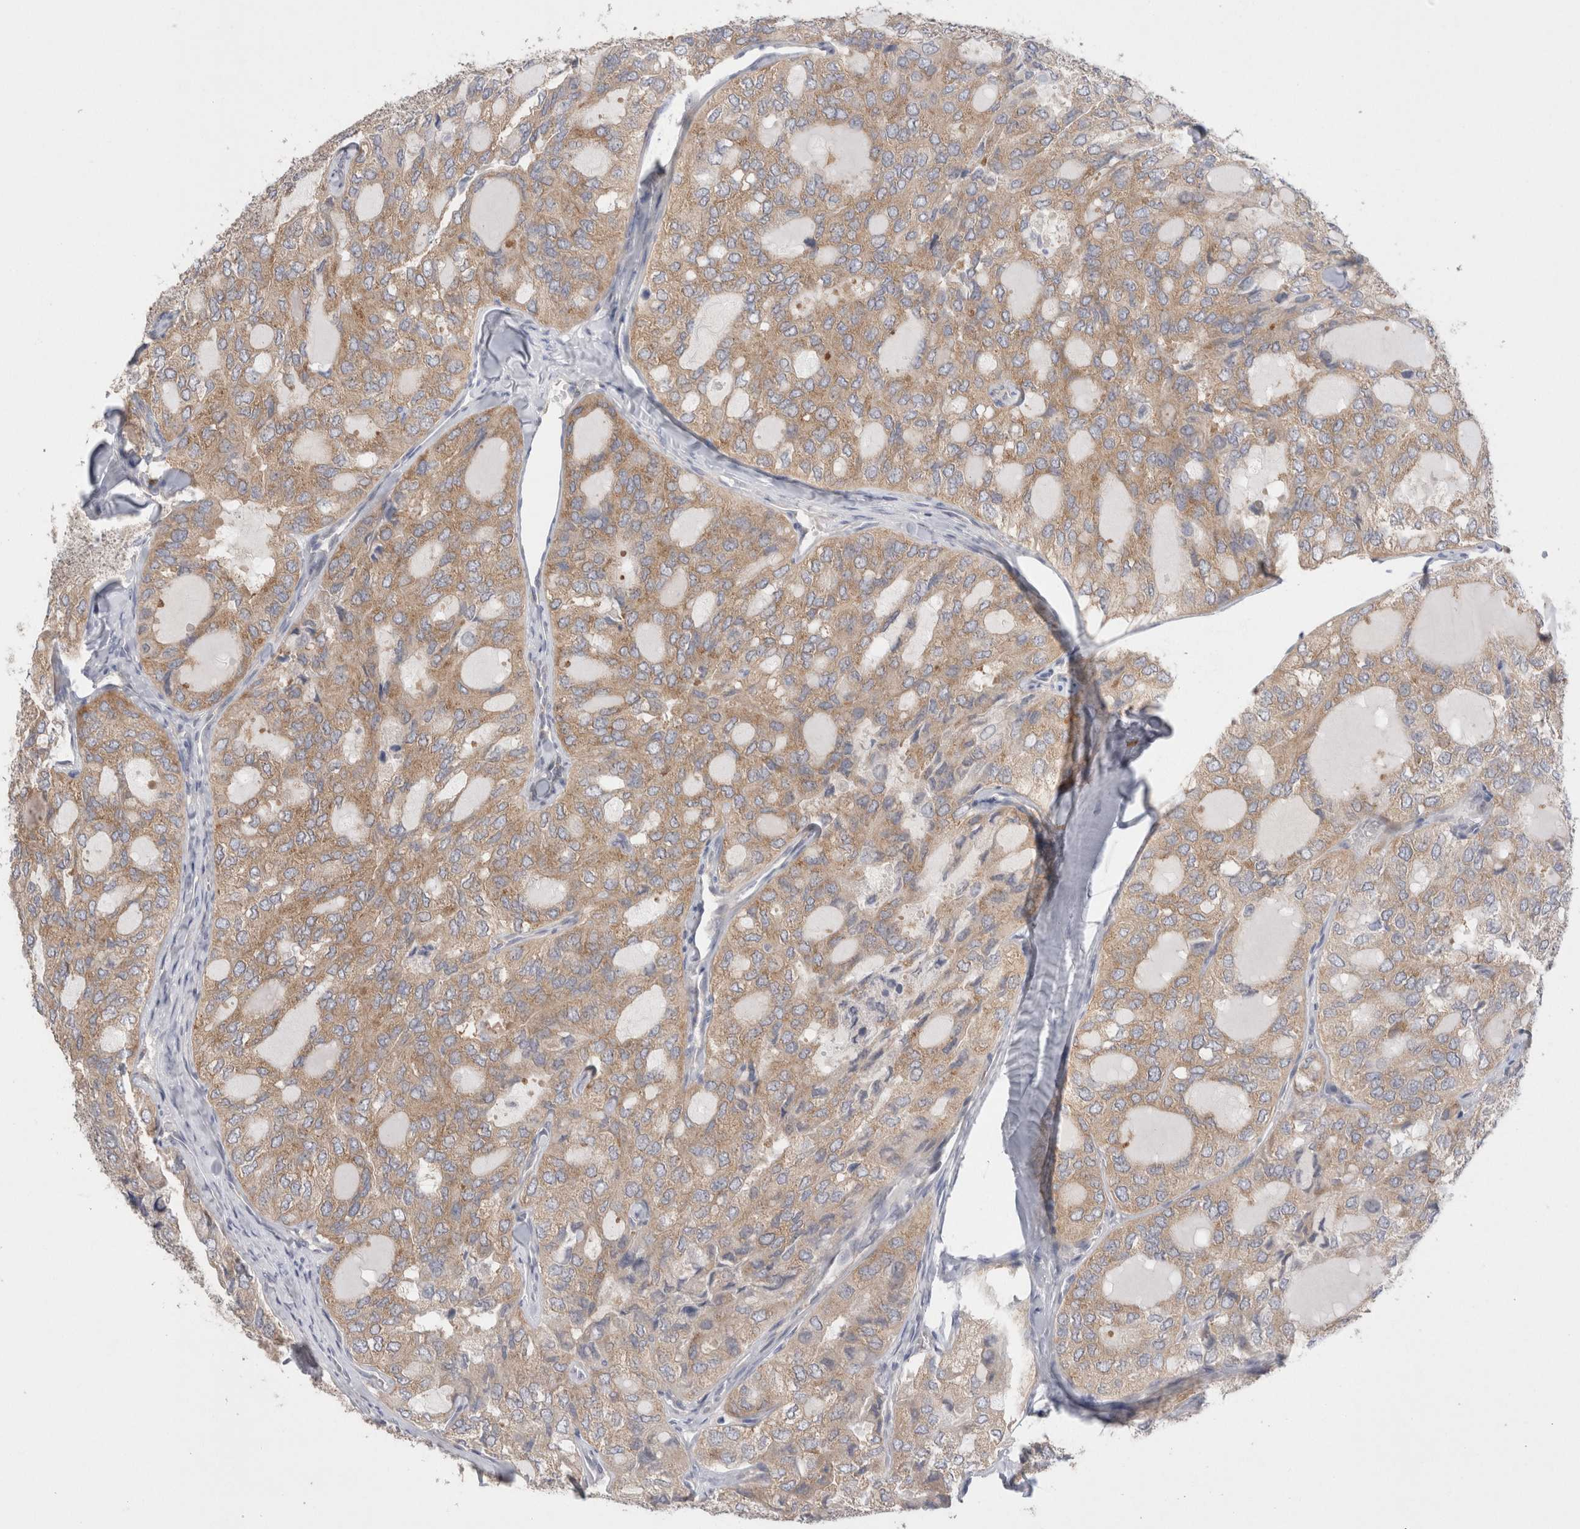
{"staining": {"intensity": "weak", "quantity": ">75%", "location": "cytoplasmic/membranous"}, "tissue": "thyroid cancer", "cell_type": "Tumor cells", "image_type": "cancer", "snomed": [{"axis": "morphology", "description": "Follicular adenoma carcinoma, NOS"}, {"axis": "topography", "description": "Thyroid gland"}], "caption": "The micrograph displays a brown stain indicating the presence of a protein in the cytoplasmic/membranous of tumor cells in follicular adenoma carcinoma (thyroid). (IHC, brightfield microscopy, high magnification).", "gene": "WIPF2", "patient": {"sex": "male", "age": 75}}